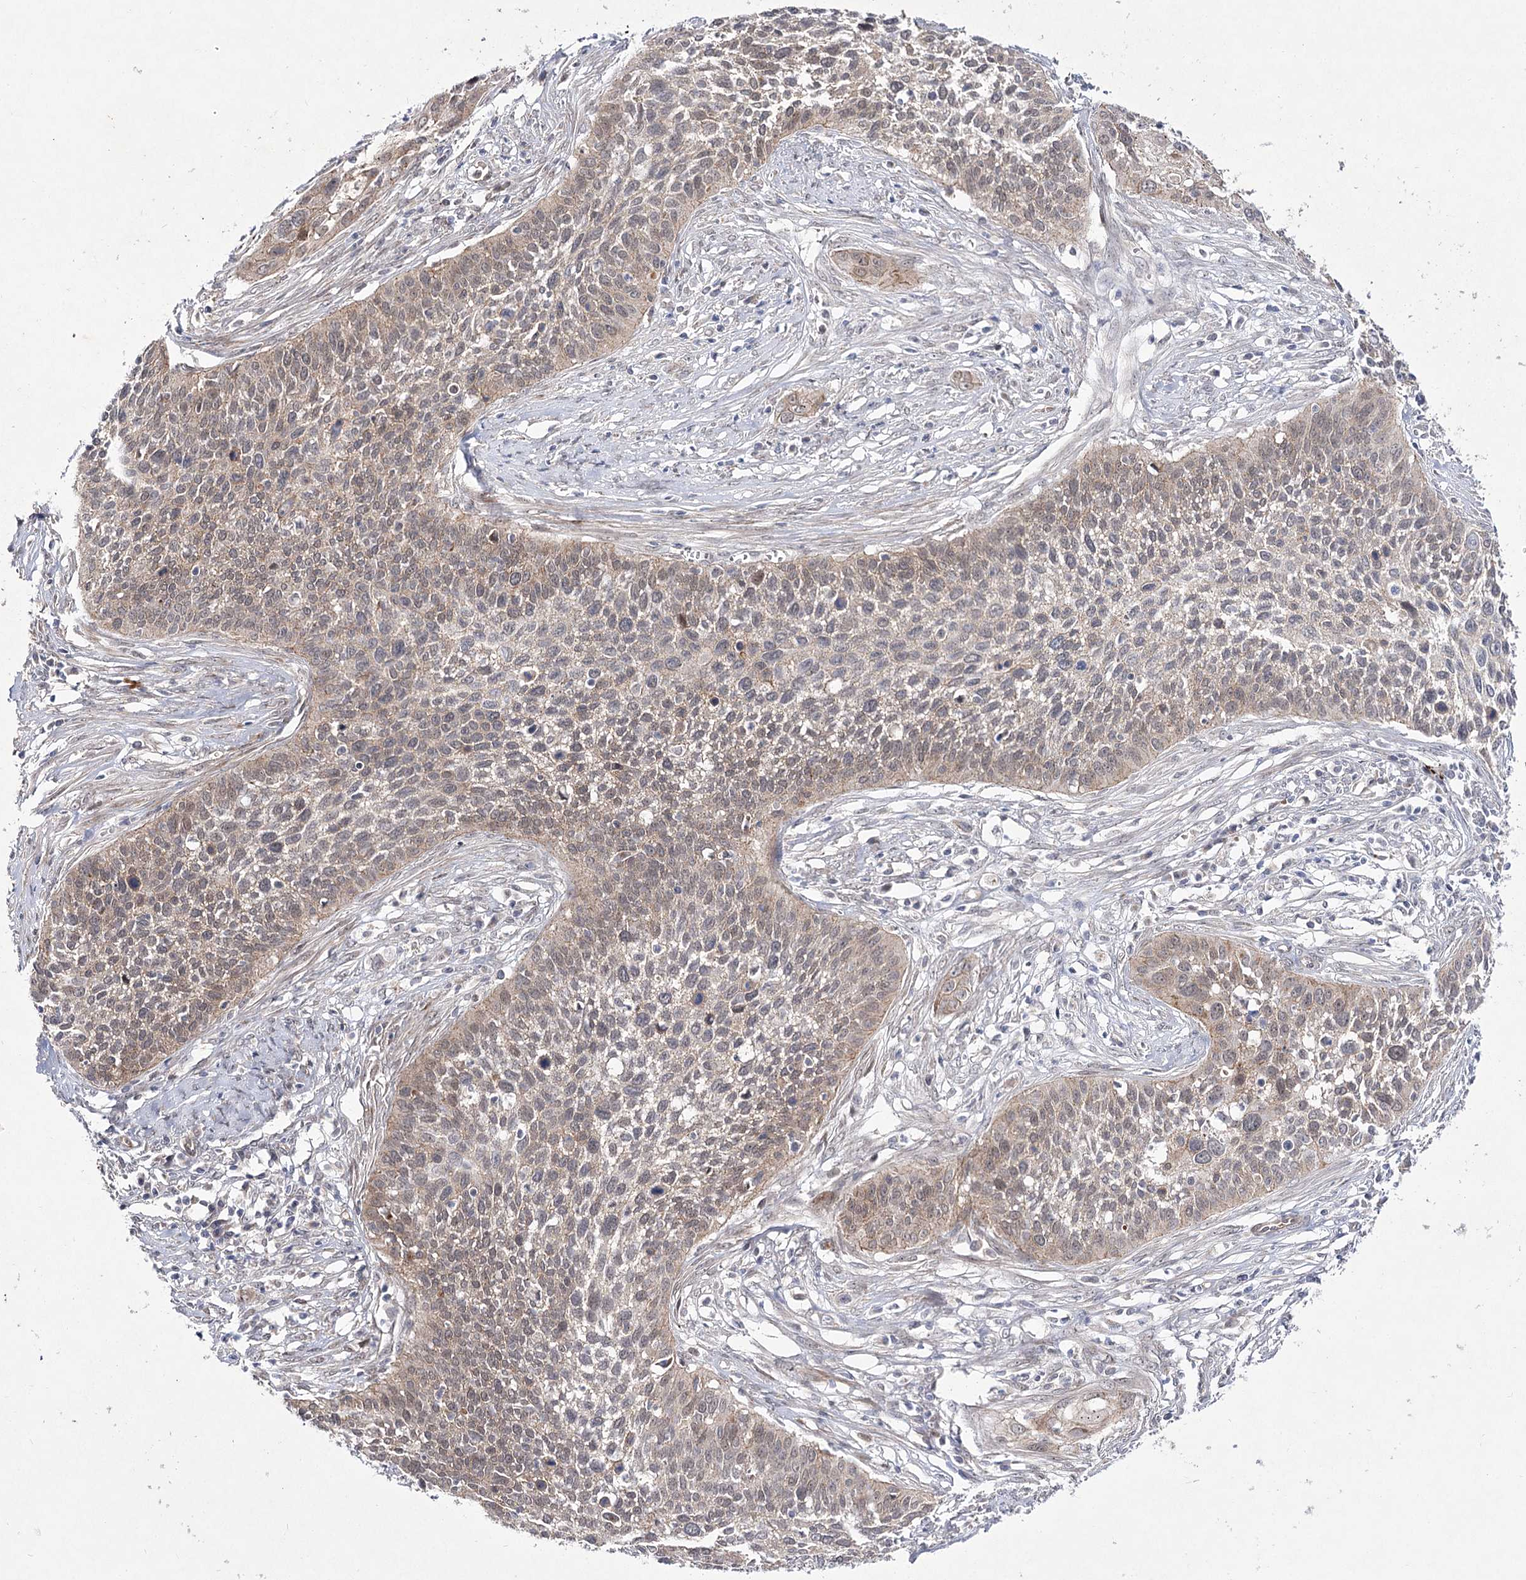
{"staining": {"intensity": "weak", "quantity": ">75%", "location": "cytoplasmic/membranous"}, "tissue": "cervical cancer", "cell_type": "Tumor cells", "image_type": "cancer", "snomed": [{"axis": "morphology", "description": "Squamous cell carcinoma, NOS"}, {"axis": "topography", "description": "Cervix"}], "caption": "A high-resolution micrograph shows immunohistochemistry (IHC) staining of cervical cancer (squamous cell carcinoma), which demonstrates weak cytoplasmic/membranous staining in approximately >75% of tumor cells. Nuclei are stained in blue.", "gene": "ARHGAP32", "patient": {"sex": "female", "age": 34}}